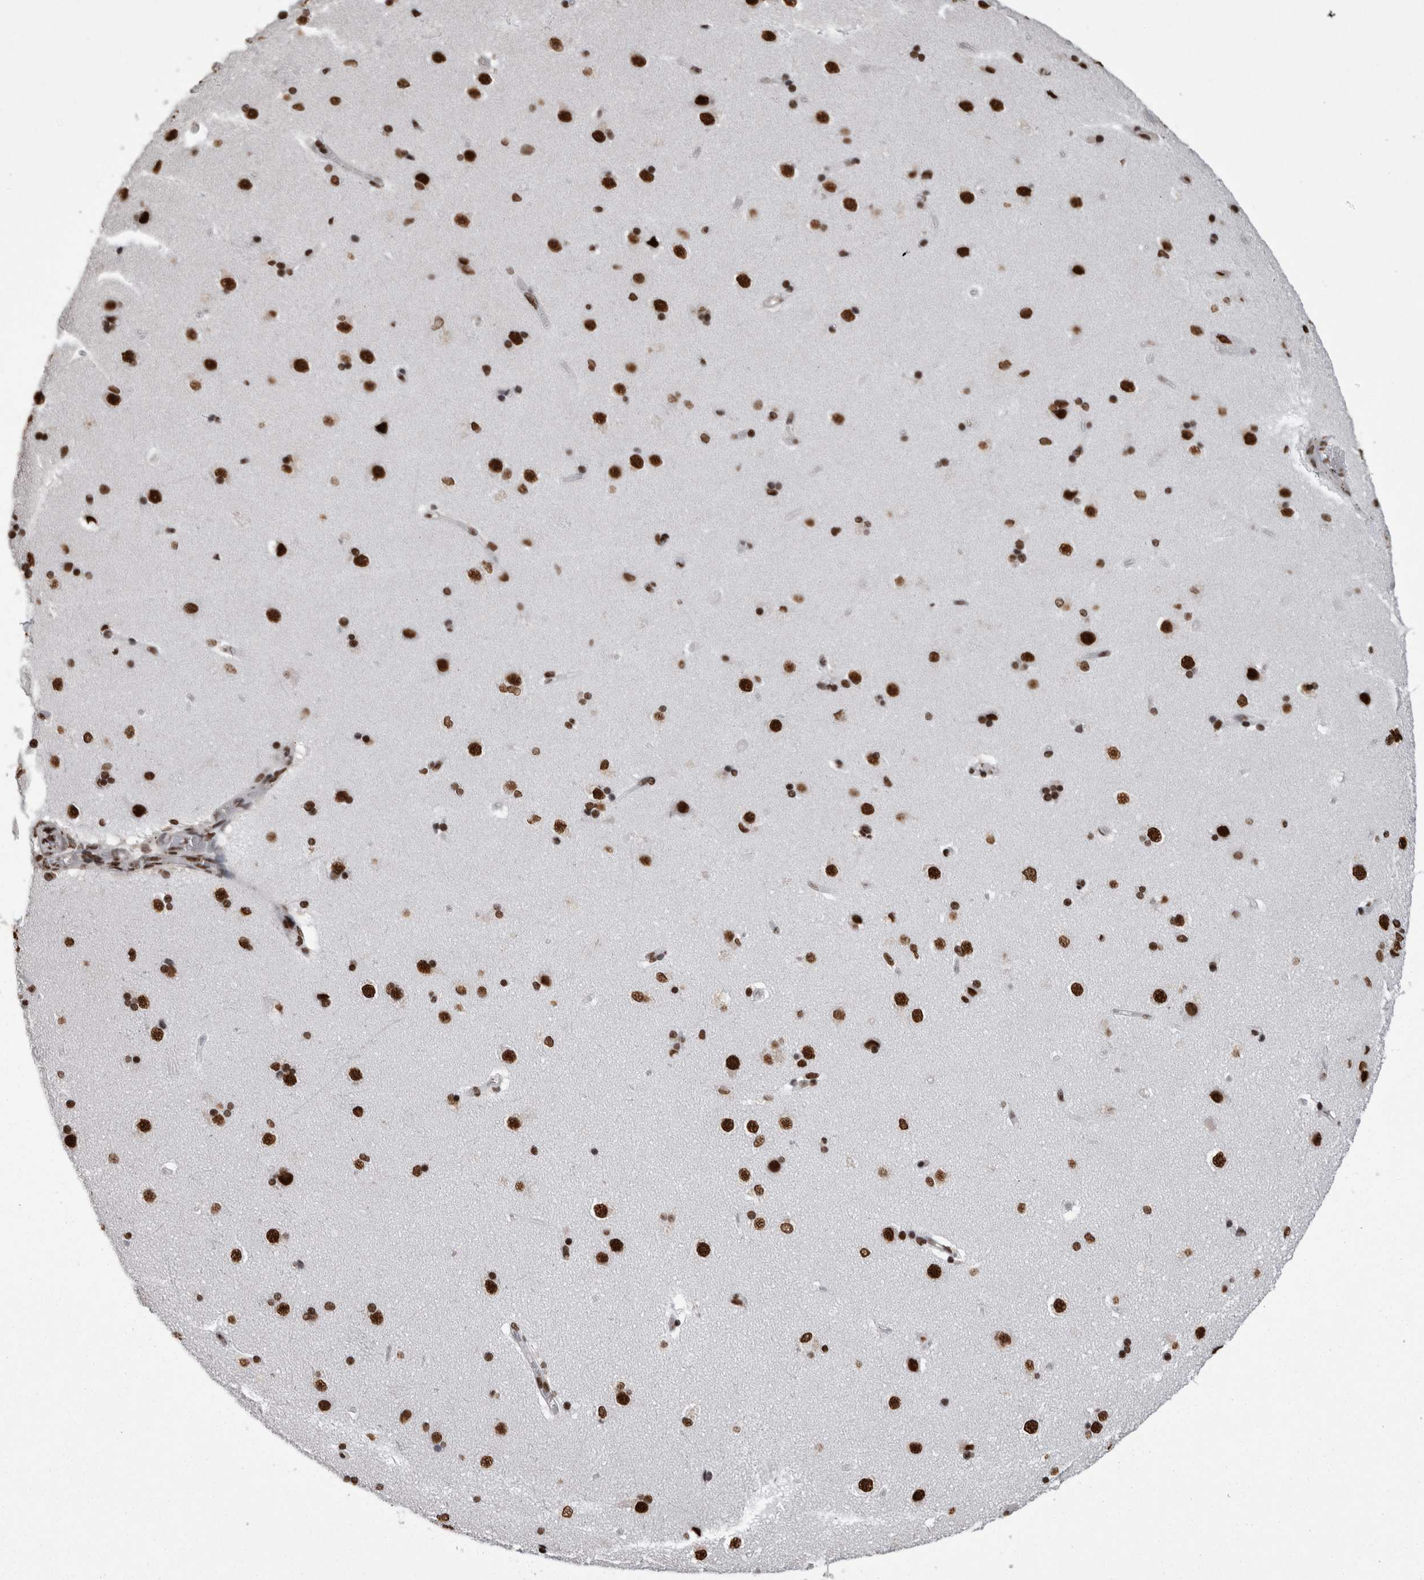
{"staining": {"intensity": "strong", "quantity": ">75%", "location": "nuclear"}, "tissue": "caudate", "cell_type": "Glial cells", "image_type": "normal", "snomed": [{"axis": "morphology", "description": "Normal tissue, NOS"}, {"axis": "topography", "description": "Lateral ventricle wall"}], "caption": "IHC (DAB (3,3'-diaminobenzidine)) staining of unremarkable human caudate shows strong nuclear protein staining in approximately >75% of glial cells. (Stains: DAB in brown, nuclei in blue, Microscopy: brightfield microscopy at high magnification).", "gene": "HNRNPM", "patient": {"sex": "female", "age": 19}}